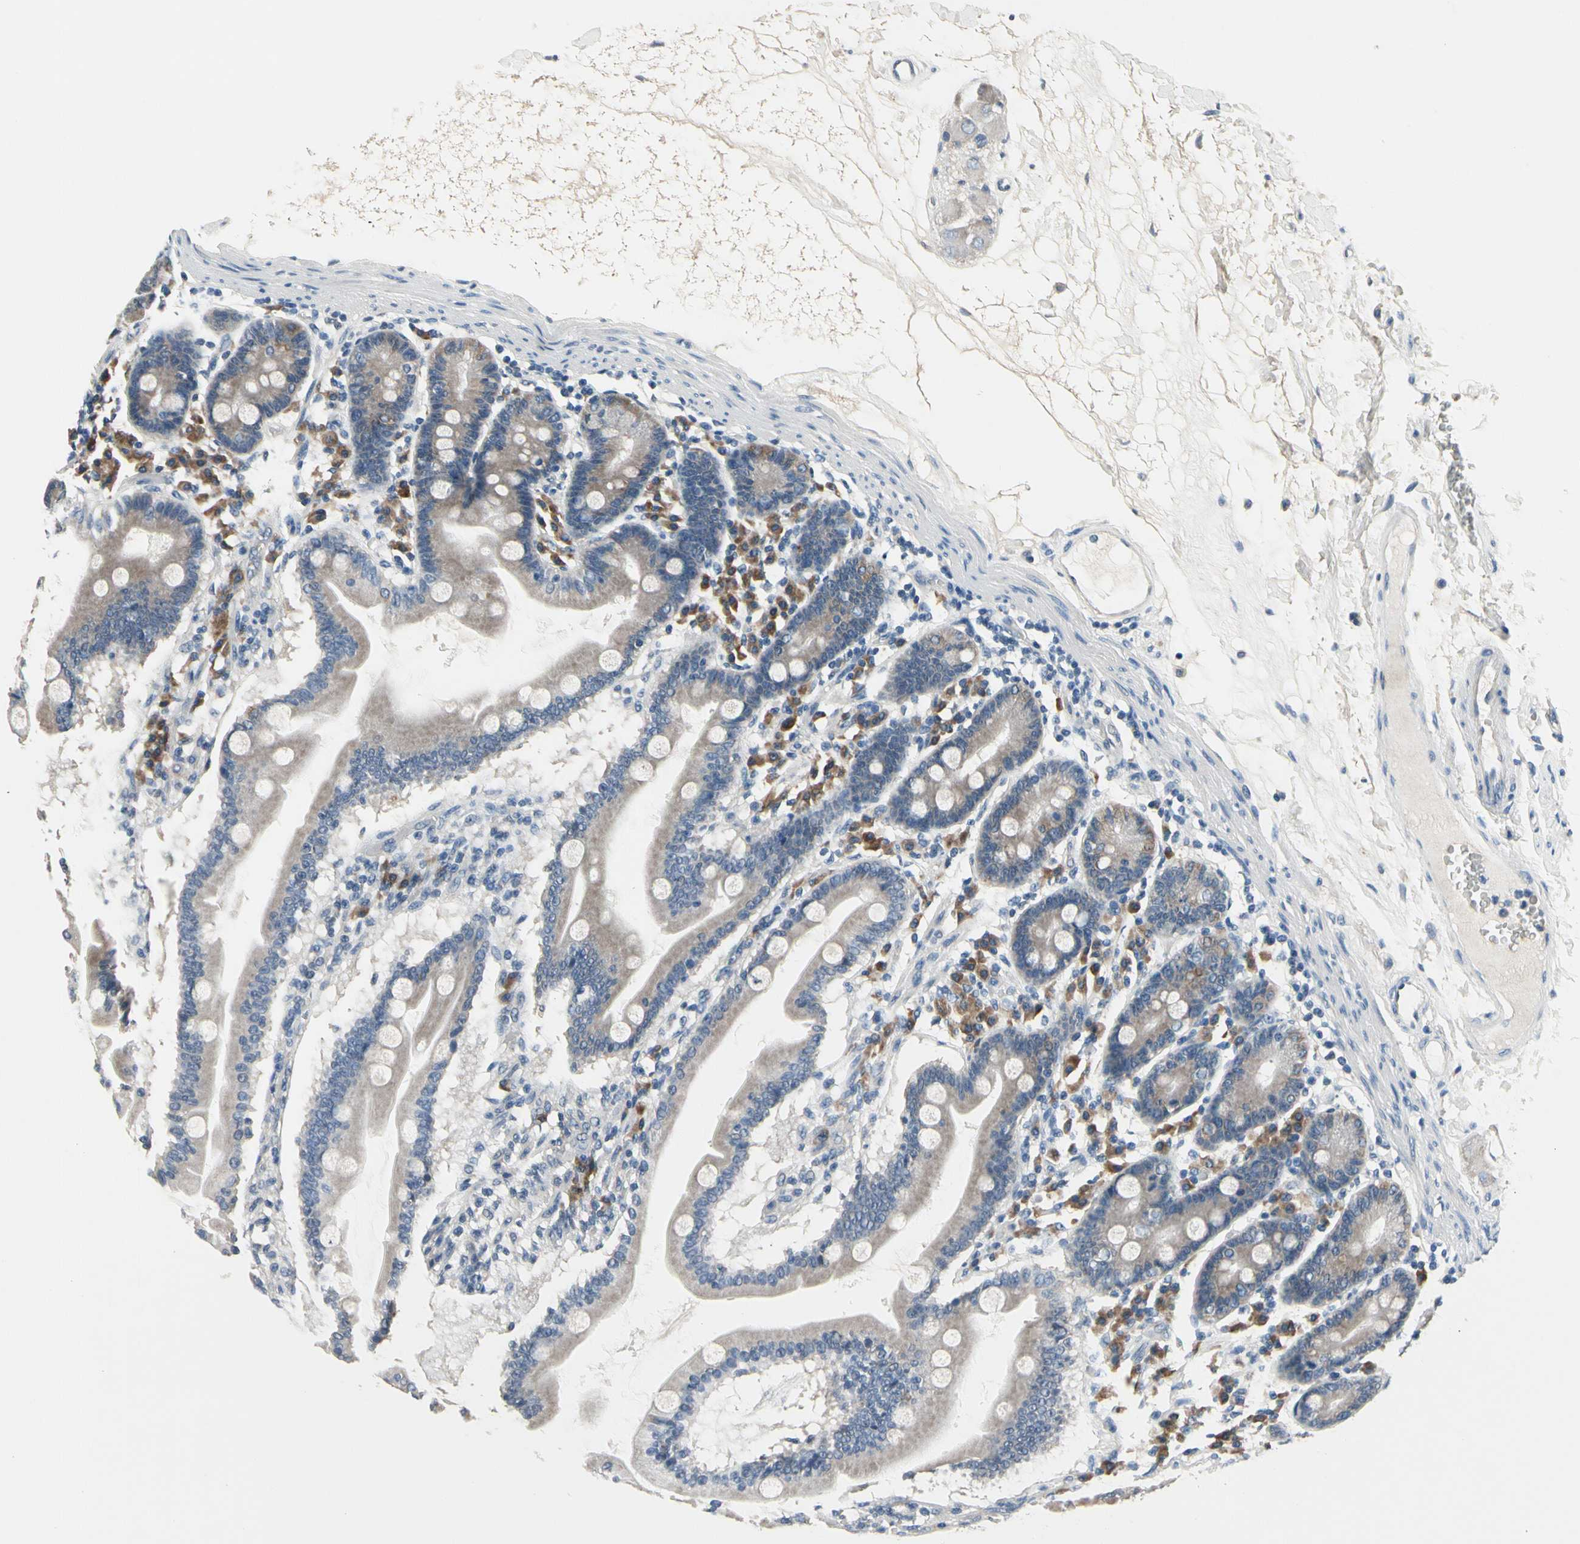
{"staining": {"intensity": "weak", "quantity": "25%-75%", "location": "cytoplasmic/membranous"}, "tissue": "duodenum", "cell_type": "Glandular cells", "image_type": "normal", "snomed": [{"axis": "morphology", "description": "Normal tissue, NOS"}, {"axis": "topography", "description": "Duodenum"}], "caption": "An immunohistochemistry histopathology image of unremarkable tissue is shown. Protein staining in brown highlights weak cytoplasmic/membranous positivity in duodenum within glandular cells. (IHC, brightfield microscopy, high magnification).", "gene": "SELENOK", "patient": {"sex": "female", "age": 64}}